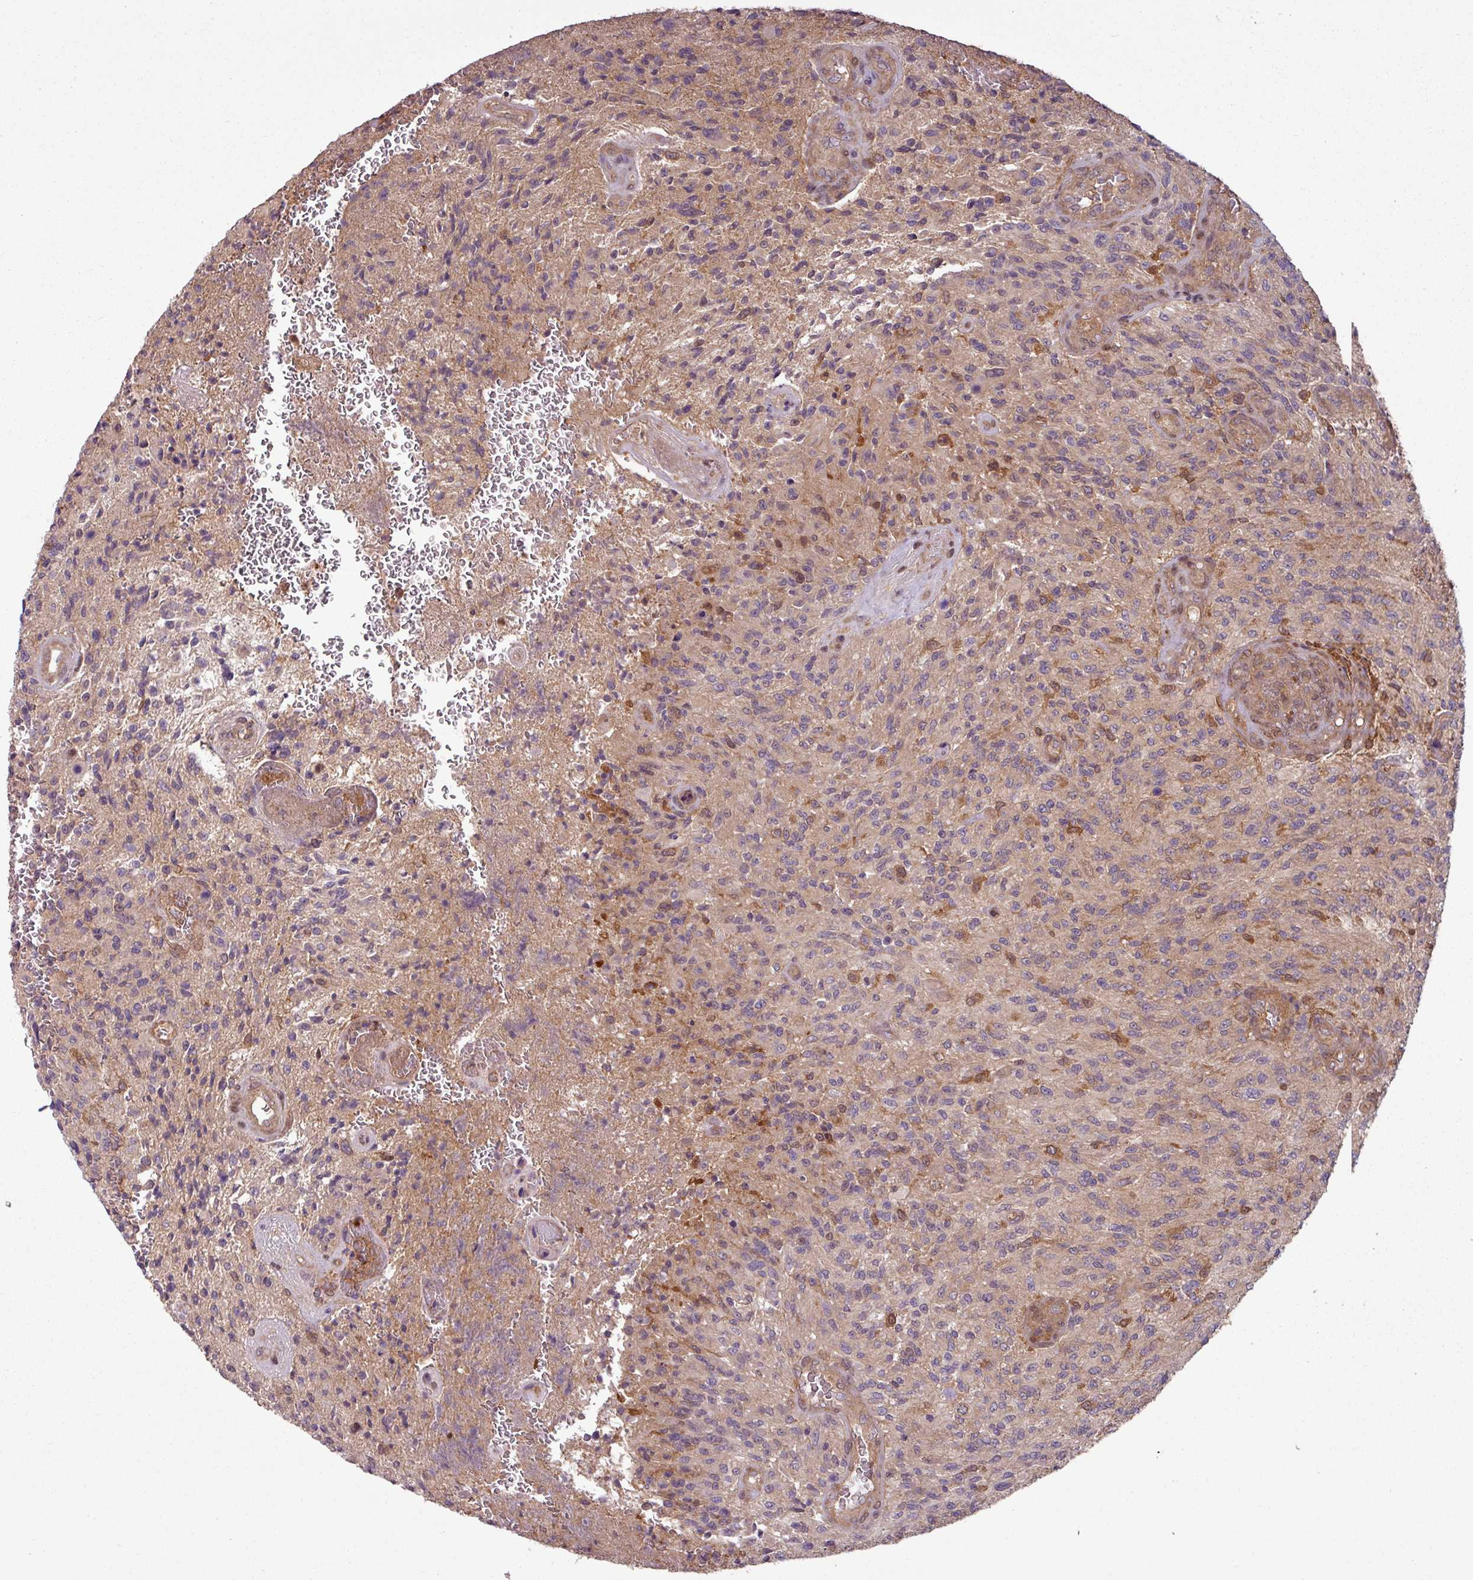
{"staining": {"intensity": "weak", "quantity": "25%-75%", "location": "cytoplasmic/membranous"}, "tissue": "glioma", "cell_type": "Tumor cells", "image_type": "cancer", "snomed": [{"axis": "morphology", "description": "Normal tissue, NOS"}, {"axis": "morphology", "description": "Glioma, malignant, High grade"}, {"axis": "topography", "description": "Cerebral cortex"}], "caption": "Malignant high-grade glioma stained for a protein shows weak cytoplasmic/membranous positivity in tumor cells.", "gene": "SH3BGRL", "patient": {"sex": "male", "age": 56}}